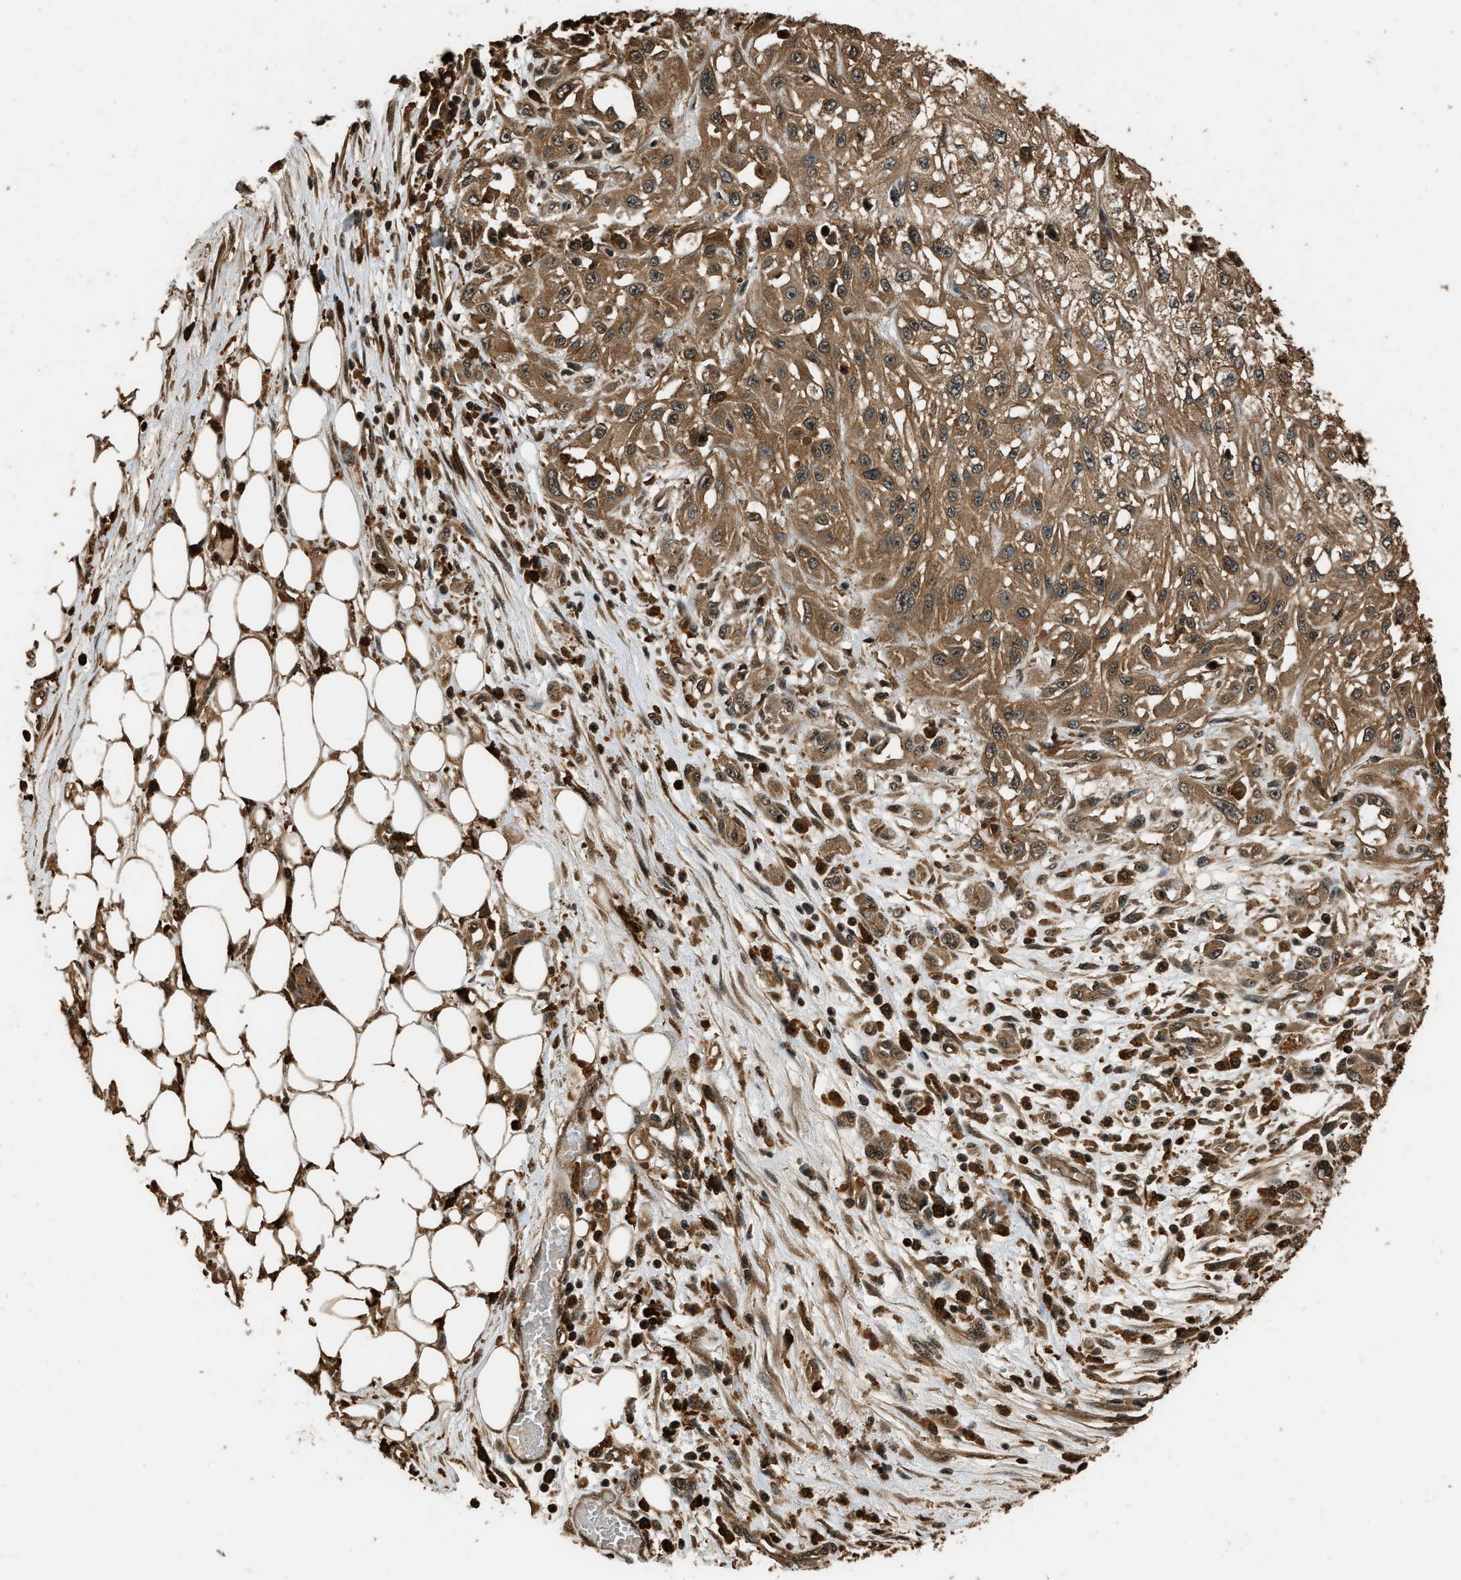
{"staining": {"intensity": "moderate", "quantity": ">75%", "location": "cytoplasmic/membranous,nuclear"}, "tissue": "skin cancer", "cell_type": "Tumor cells", "image_type": "cancer", "snomed": [{"axis": "morphology", "description": "Squamous cell carcinoma, NOS"}, {"axis": "morphology", "description": "Squamous cell carcinoma, metastatic, NOS"}, {"axis": "topography", "description": "Skin"}, {"axis": "topography", "description": "Lymph node"}], "caption": "Immunohistochemical staining of squamous cell carcinoma (skin) reveals moderate cytoplasmic/membranous and nuclear protein positivity in about >75% of tumor cells. Immunohistochemistry stains the protein in brown and the nuclei are stained blue.", "gene": "RAP2A", "patient": {"sex": "male", "age": 75}}